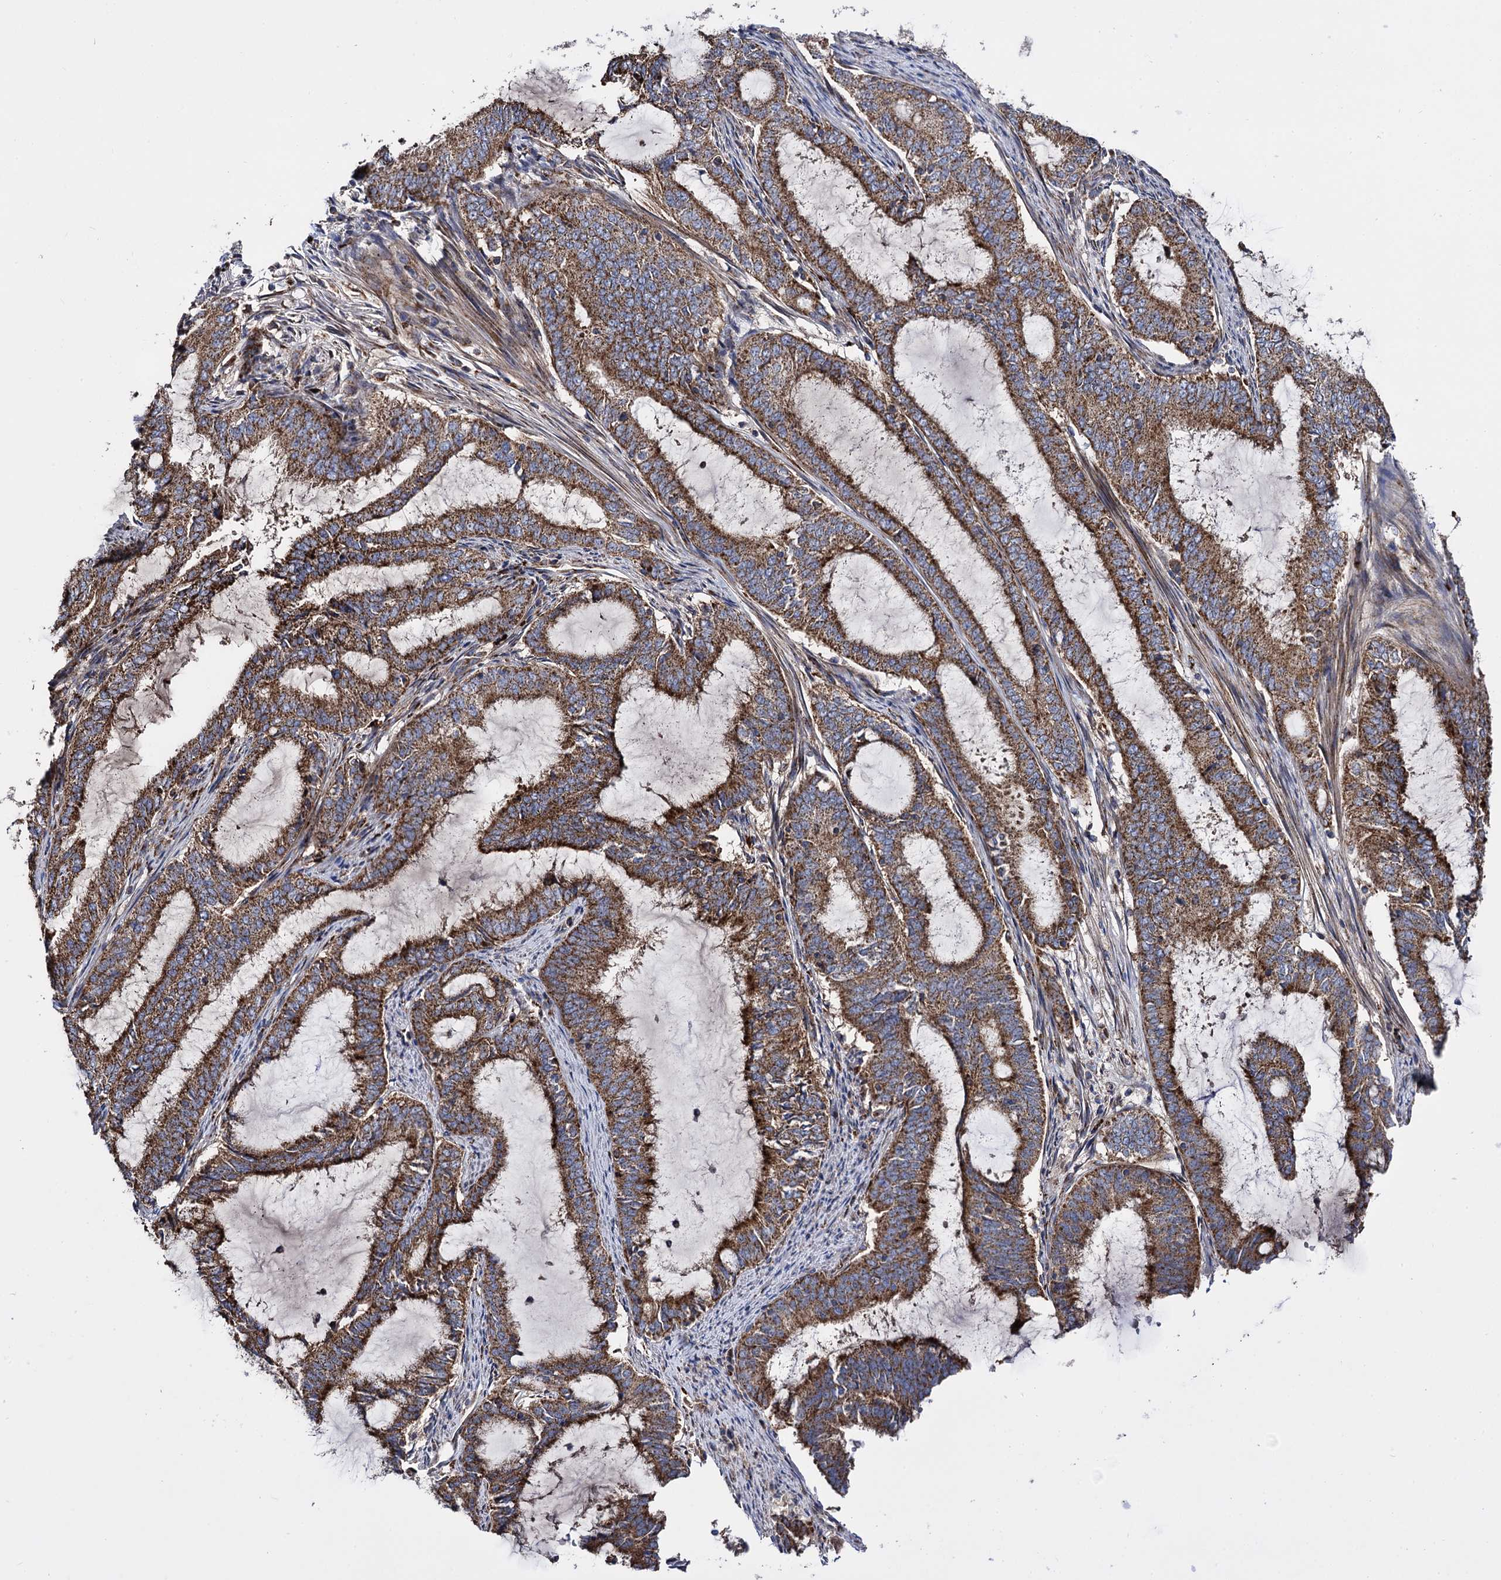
{"staining": {"intensity": "strong", "quantity": ">75%", "location": "cytoplasmic/membranous"}, "tissue": "endometrial cancer", "cell_type": "Tumor cells", "image_type": "cancer", "snomed": [{"axis": "morphology", "description": "Adenocarcinoma, NOS"}, {"axis": "topography", "description": "Endometrium"}], "caption": "There is high levels of strong cytoplasmic/membranous staining in tumor cells of endometrial cancer (adenocarcinoma), as demonstrated by immunohistochemical staining (brown color).", "gene": "IQCH", "patient": {"sex": "female", "age": 51}}